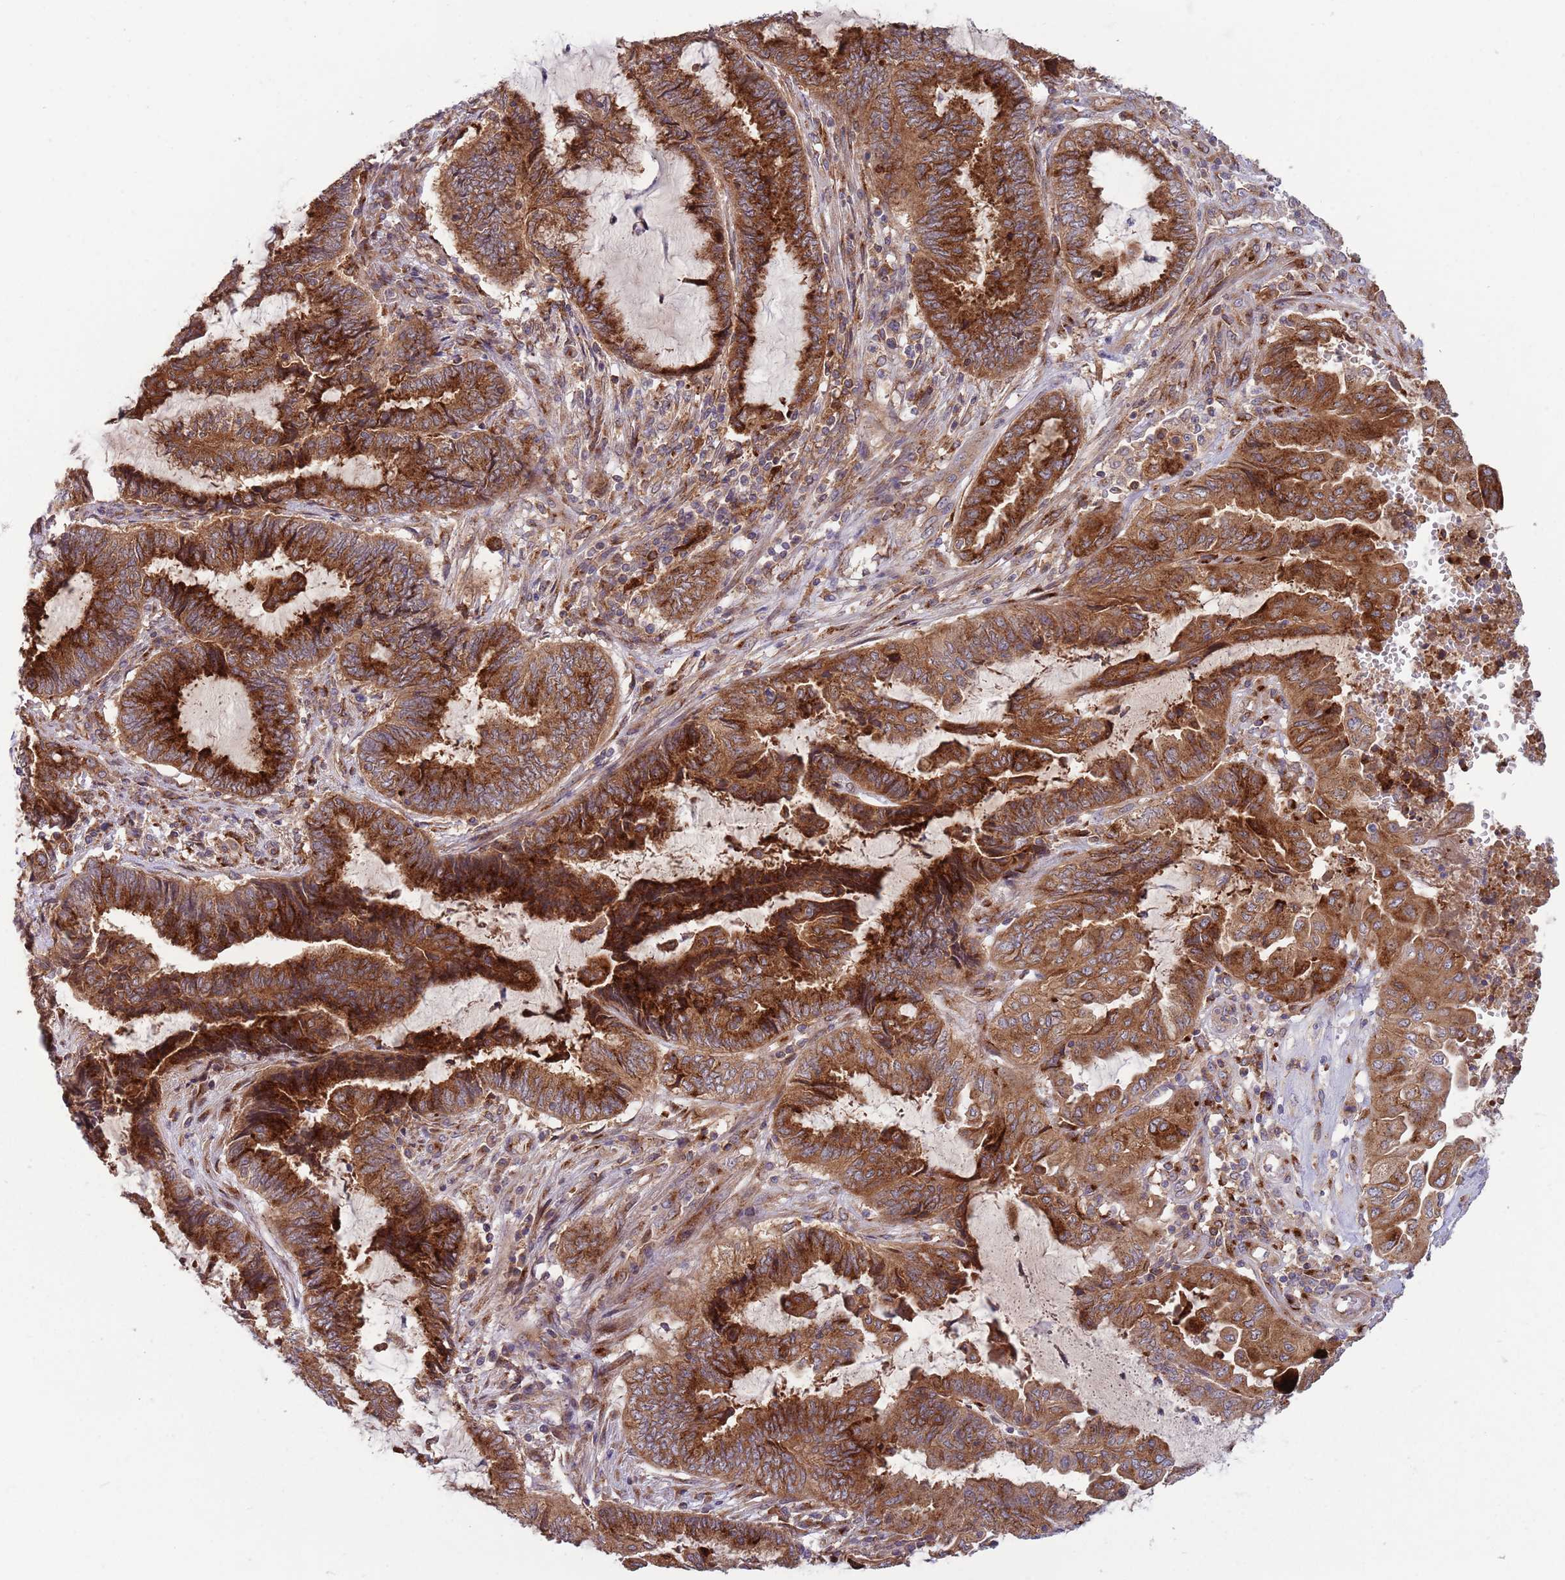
{"staining": {"intensity": "strong", "quantity": ">75%", "location": "cytoplasmic/membranous"}, "tissue": "endometrial cancer", "cell_type": "Tumor cells", "image_type": "cancer", "snomed": [{"axis": "morphology", "description": "Adenocarcinoma, NOS"}, {"axis": "topography", "description": "Uterus"}, {"axis": "topography", "description": "Endometrium"}], "caption": "Immunohistochemical staining of endometrial cancer displays strong cytoplasmic/membranous protein expression in about >75% of tumor cells.", "gene": "BTBD7", "patient": {"sex": "female", "age": 70}}